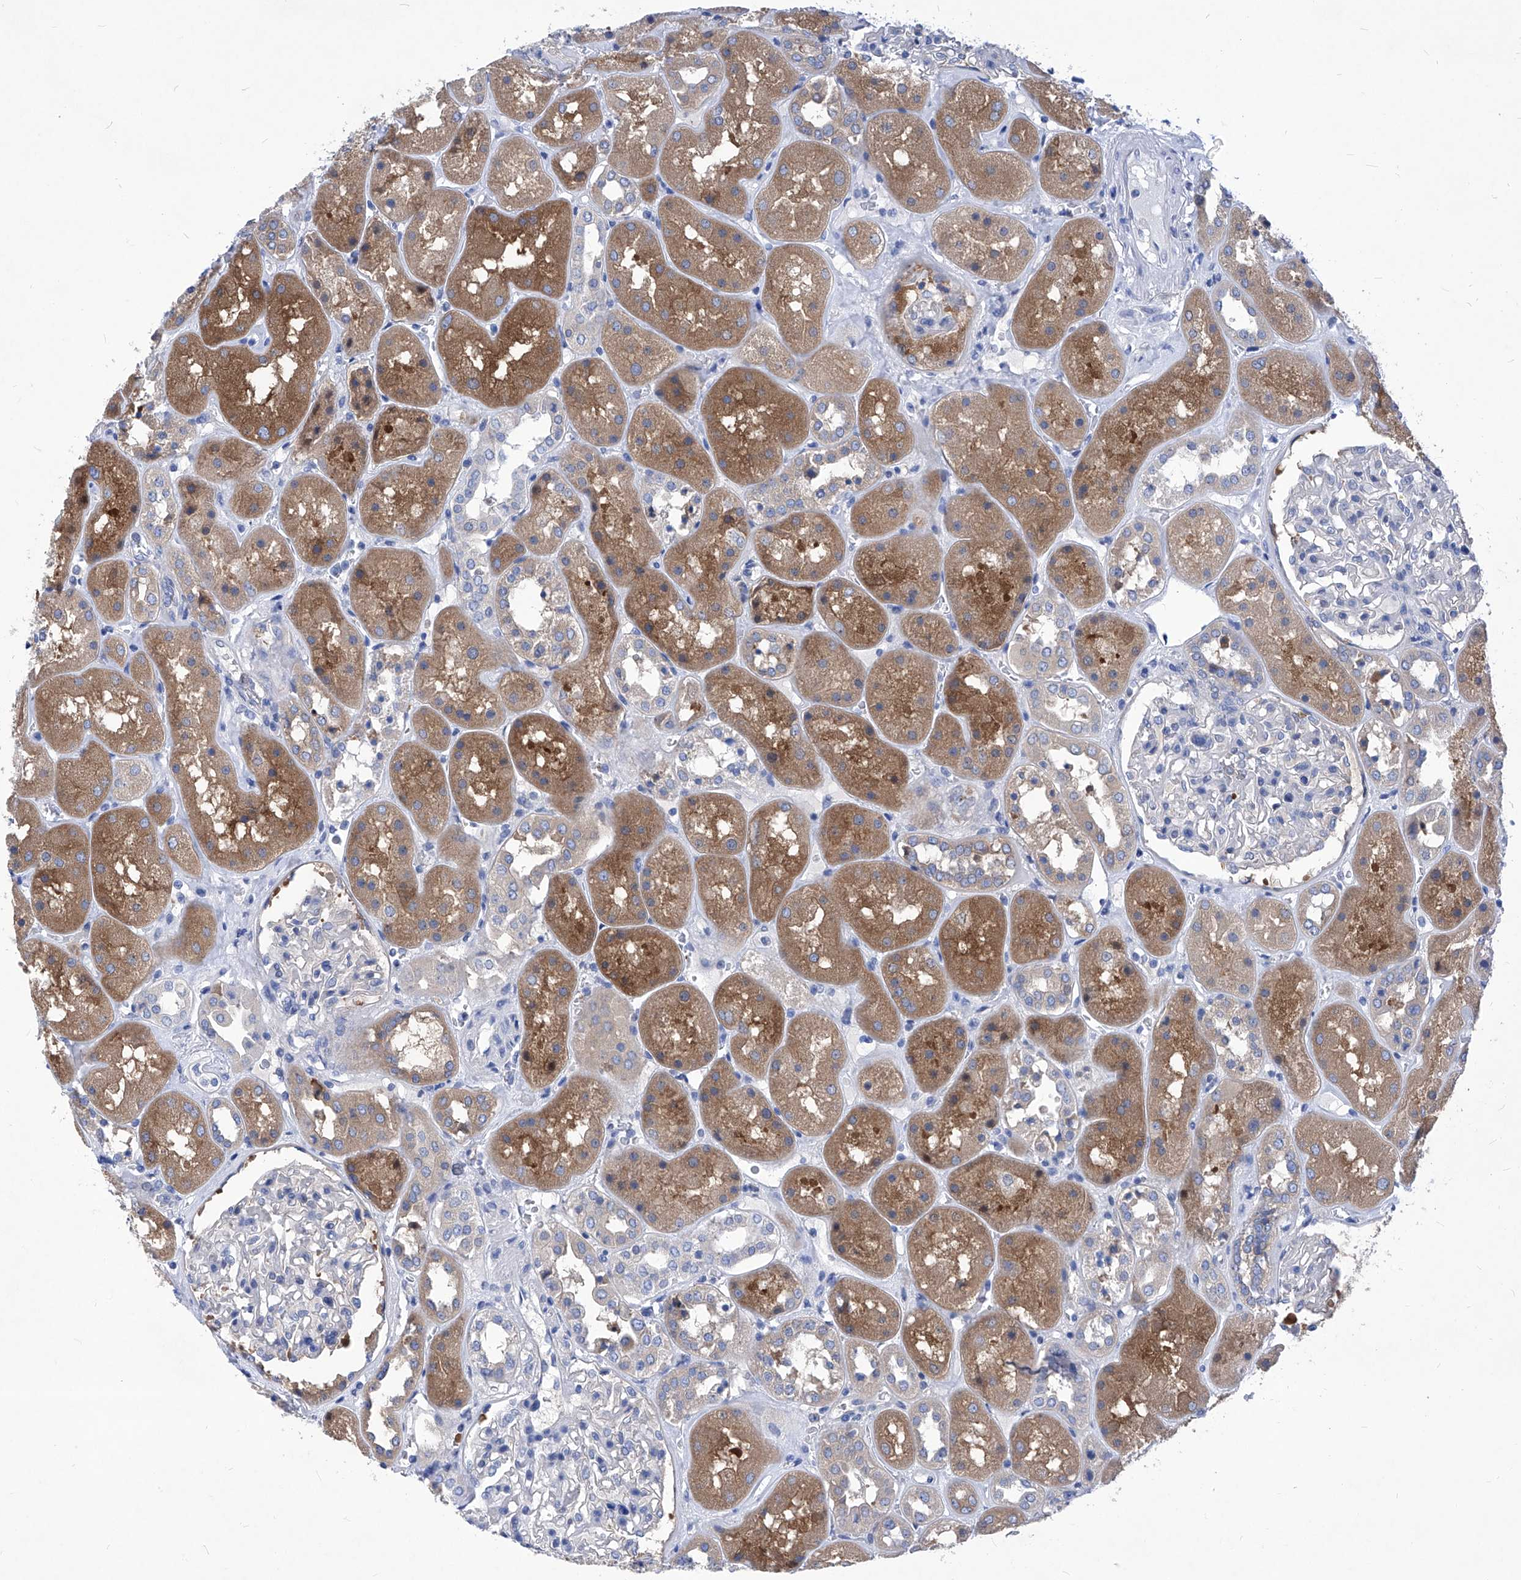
{"staining": {"intensity": "negative", "quantity": "none", "location": "none"}, "tissue": "kidney", "cell_type": "Cells in glomeruli", "image_type": "normal", "snomed": [{"axis": "morphology", "description": "Normal tissue, NOS"}, {"axis": "topography", "description": "Kidney"}], "caption": "Immunohistochemistry image of normal kidney stained for a protein (brown), which demonstrates no staining in cells in glomeruli.", "gene": "XPNPEP1", "patient": {"sex": "male", "age": 70}}